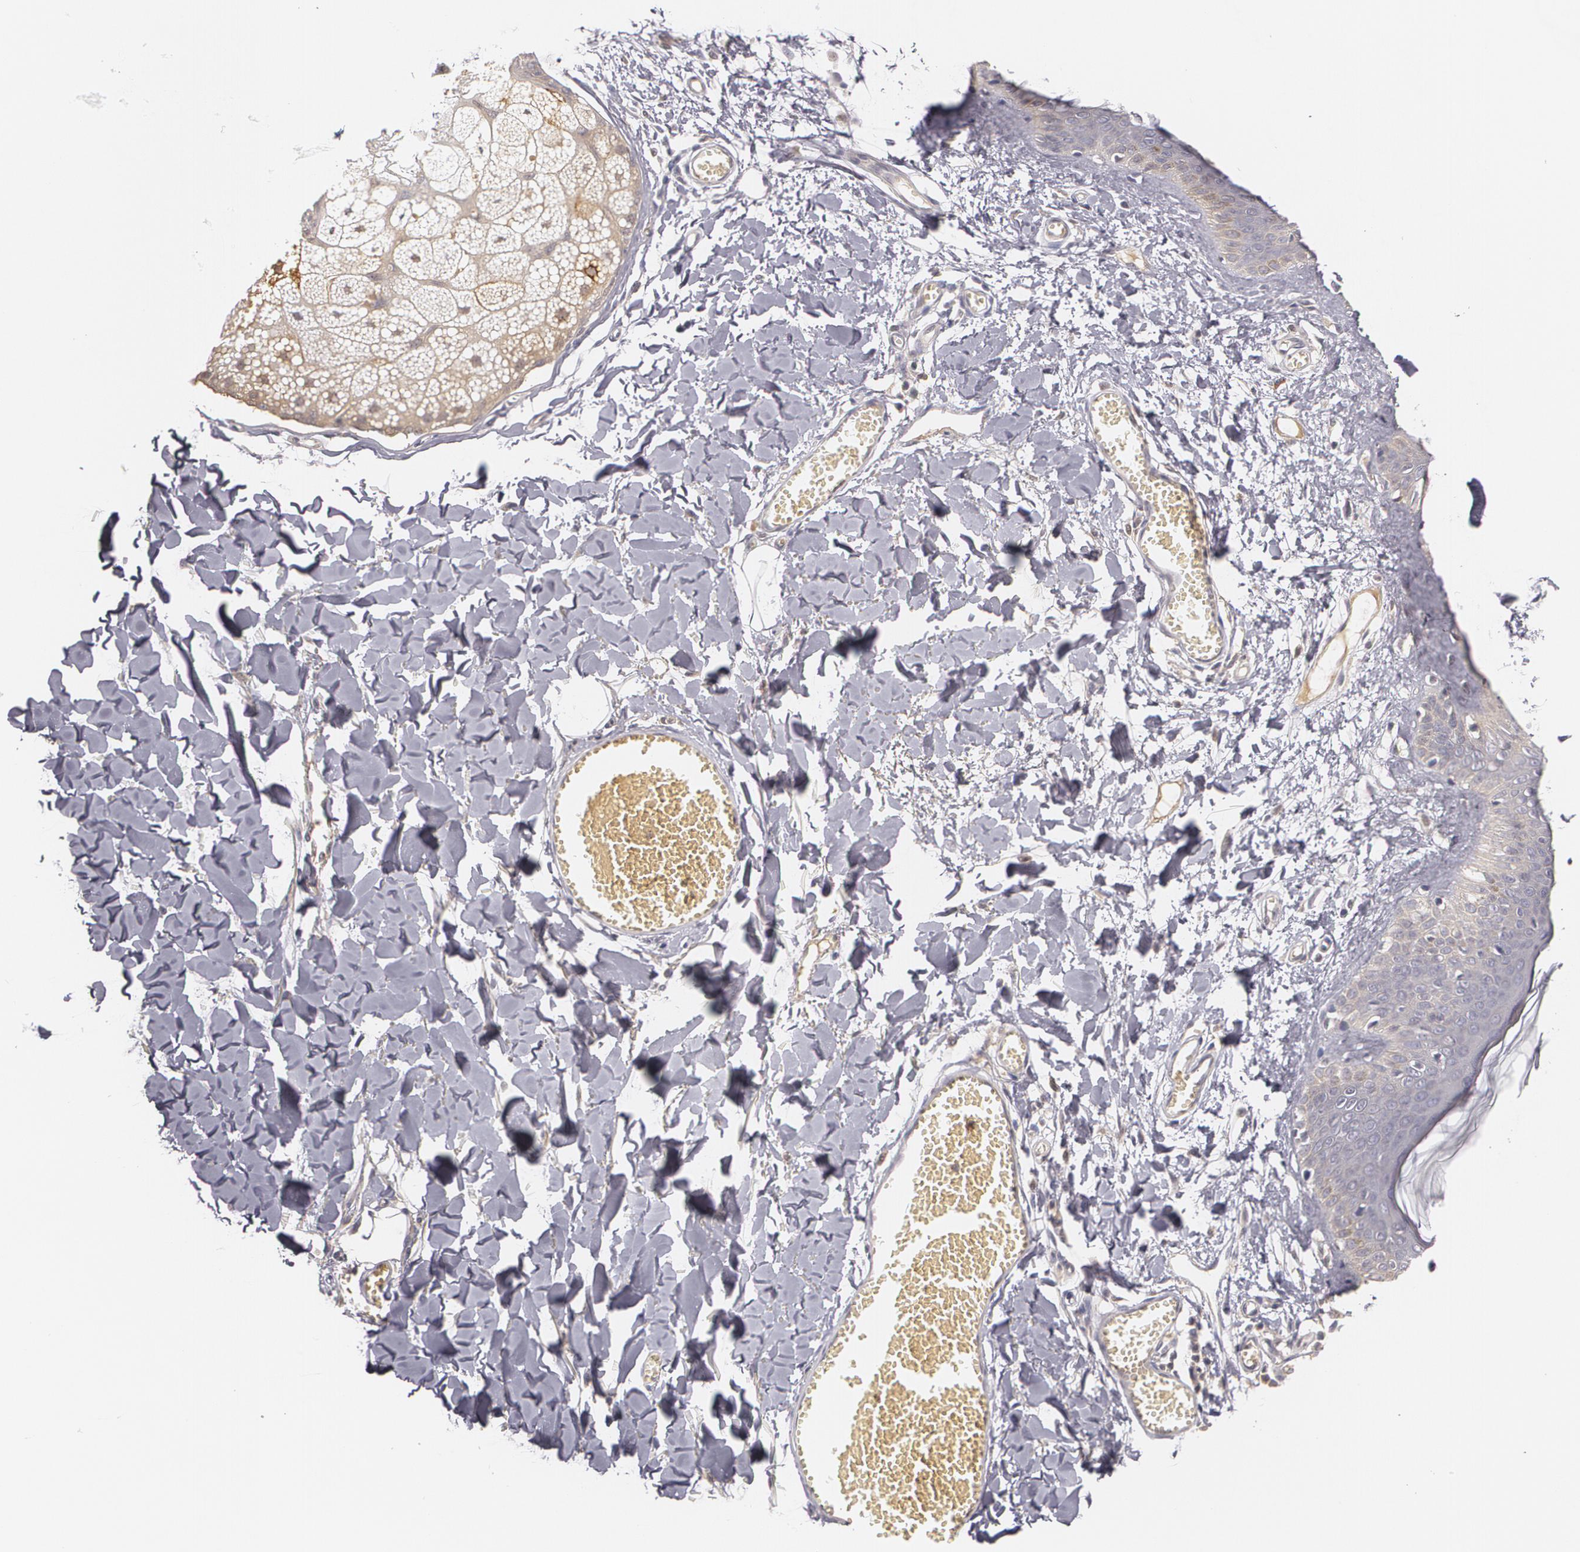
{"staining": {"intensity": "negative", "quantity": "none", "location": "none"}, "tissue": "skin", "cell_type": "Fibroblasts", "image_type": "normal", "snomed": [{"axis": "morphology", "description": "Normal tissue, NOS"}, {"axis": "morphology", "description": "Sarcoma, NOS"}, {"axis": "topography", "description": "Skin"}, {"axis": "topography", "description": "Soft tissue"}], "caption": "Fibroblasts show no significant protein expression in benign skin.", "gene": "LRG1", "patient": {"sex": "female", "age": 51}}